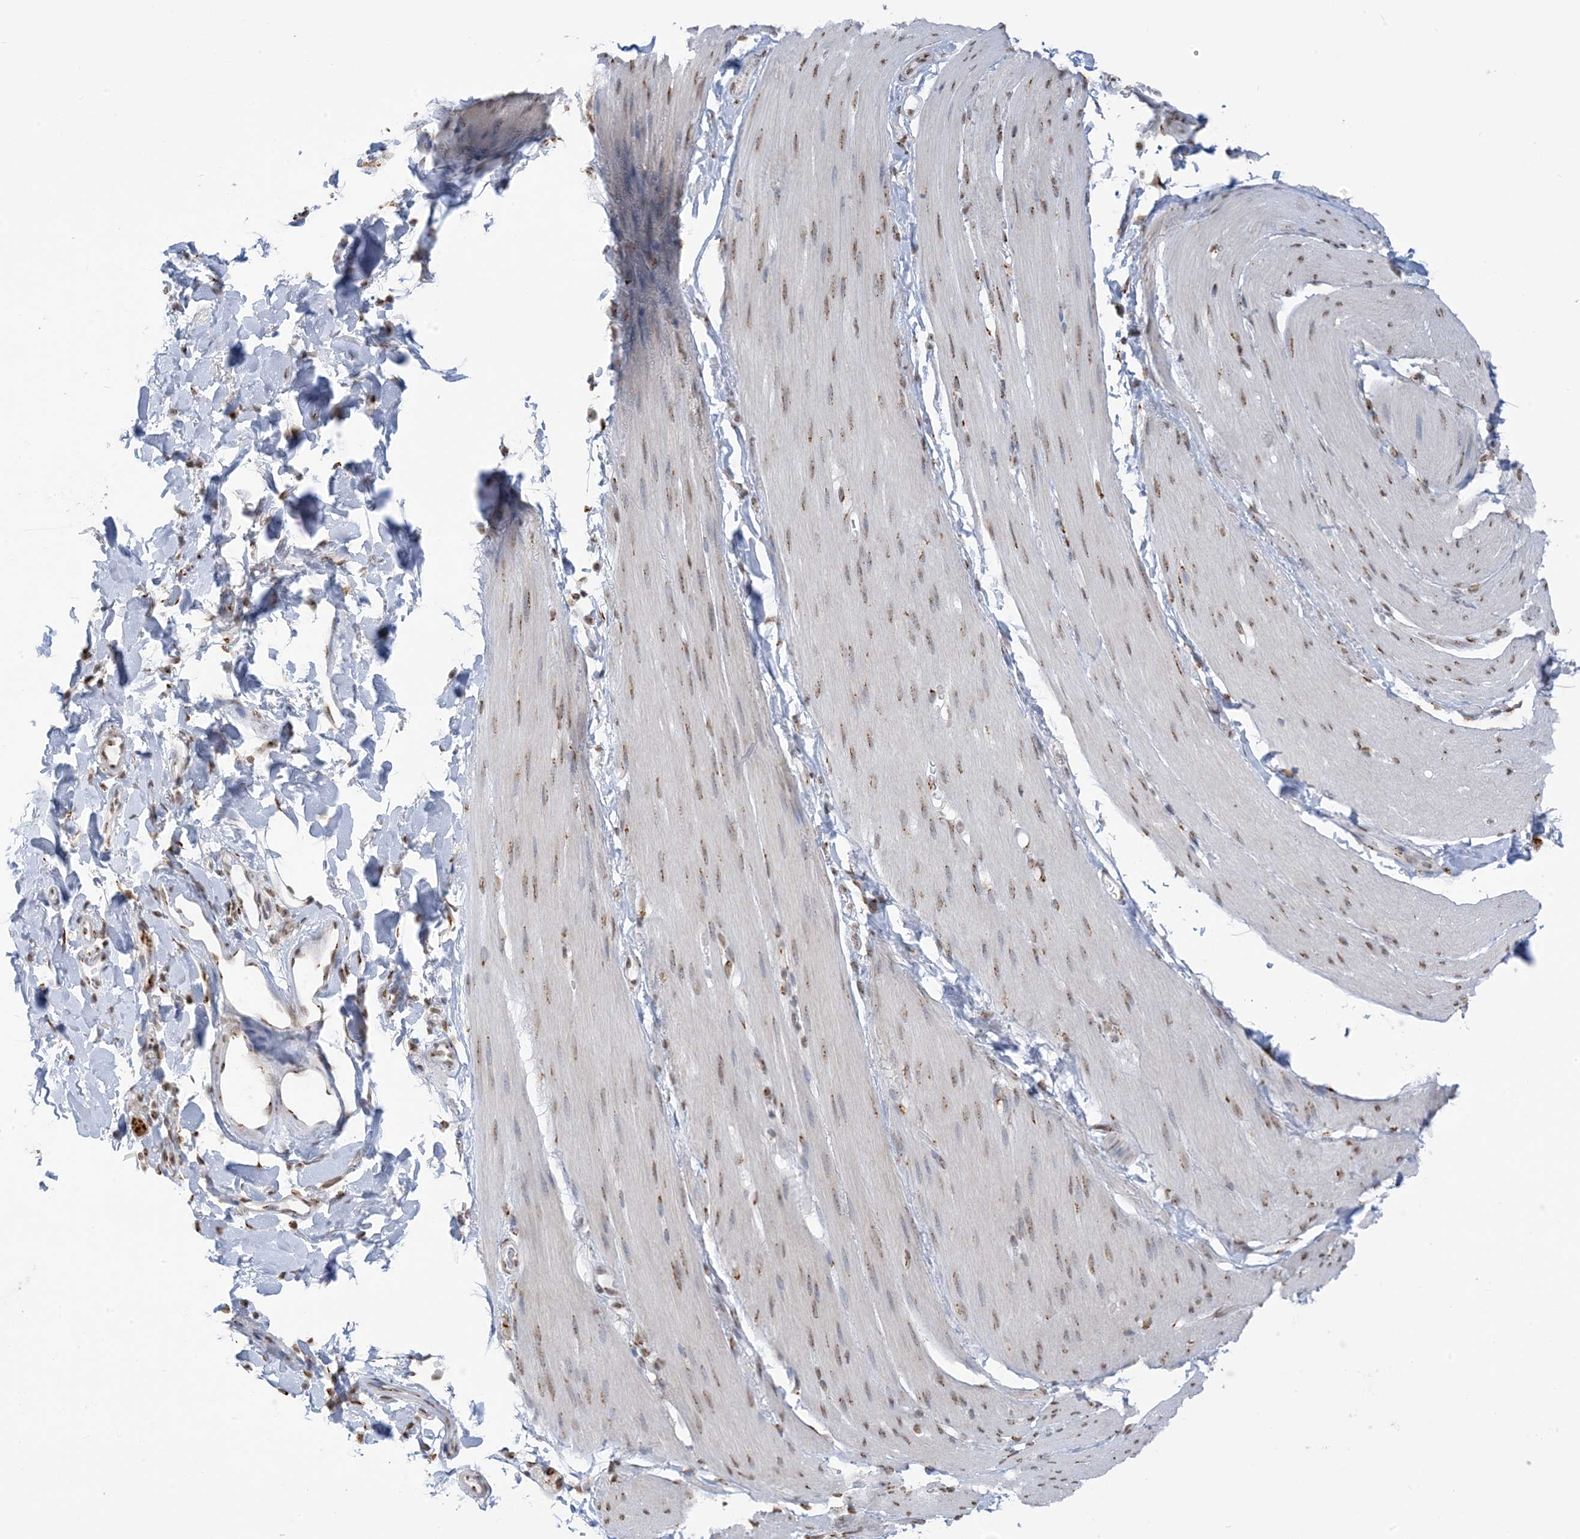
{"staining": {"intensity": "moderate", "quantity": ">75%", "location": "cytoplasmic/membranous,nuclear"}, "tissue": "smooth muscle", "cell_type": "Smooth muscle cells", "image_type": "normal", "snomed": [{"axis": "morphology", "description": "Normal tissue, NOS"}, {"axis": "topography", "description": "Smooth muscle"}, {"axis": "topography", "description": "Small intestine"}], "caption": "Moderate cytoplasmic/membranous,nuclear positivity for a protein is appreciated in about >75% of smooth muscle cells of unremarkable smooth muscle using immunohistochemistry (IHC).", "gene": "GPR107", "patient": {"sex": "female", "age": 84}}